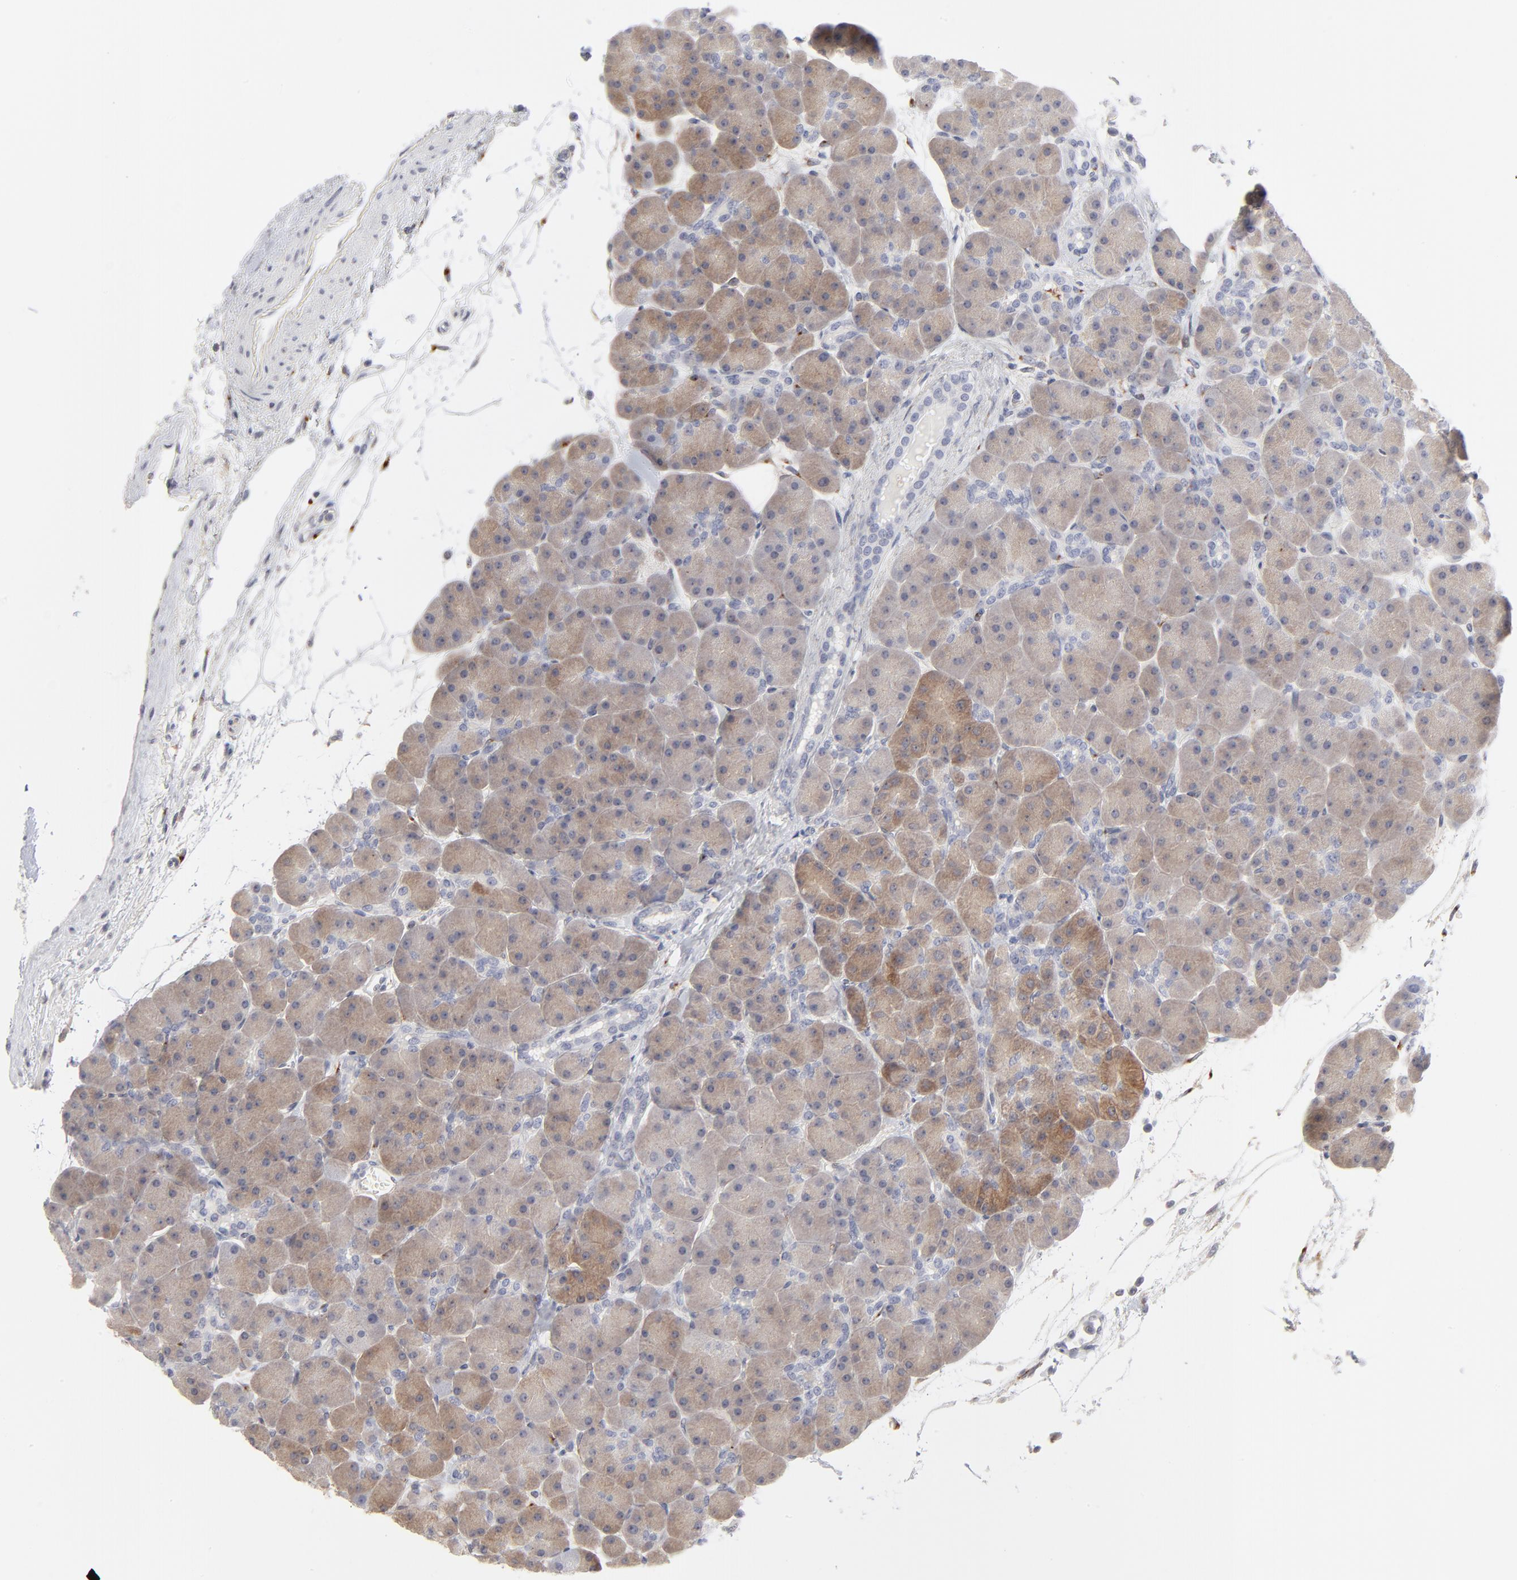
{"staining": {"intensity": "moderate", "quantity": ">75%", "location": "cytoplasmic/membranous"}, "tissue": "pancreas", "cell_type": "Exocrine glandular cells", "image_type": "normal", "snomed": [{"axis": "morphology", "description": "Normal tissue, NOS"}, {"axis": "topography", "description": "Pancreas"}], "caption": "High-magnification brightfield microscopy of unremarkable pancreas stained with DAB (3,3'-diaminobenzidine) (brown) and counterstained with hematoxylin (blue). exocrine glandular cells exhibit moderate cytoplasmic/membranous staining is identified in about>75% of cells. The staining was performed using DAB (3,3'-diaminobenzidine) to visualize the protein expression in brown, while the nuclei were stained in blue with hematoxylin (Magnification: 20x).", "gene": "AURKA", "patient": {"sex": "male", "age": 66}}